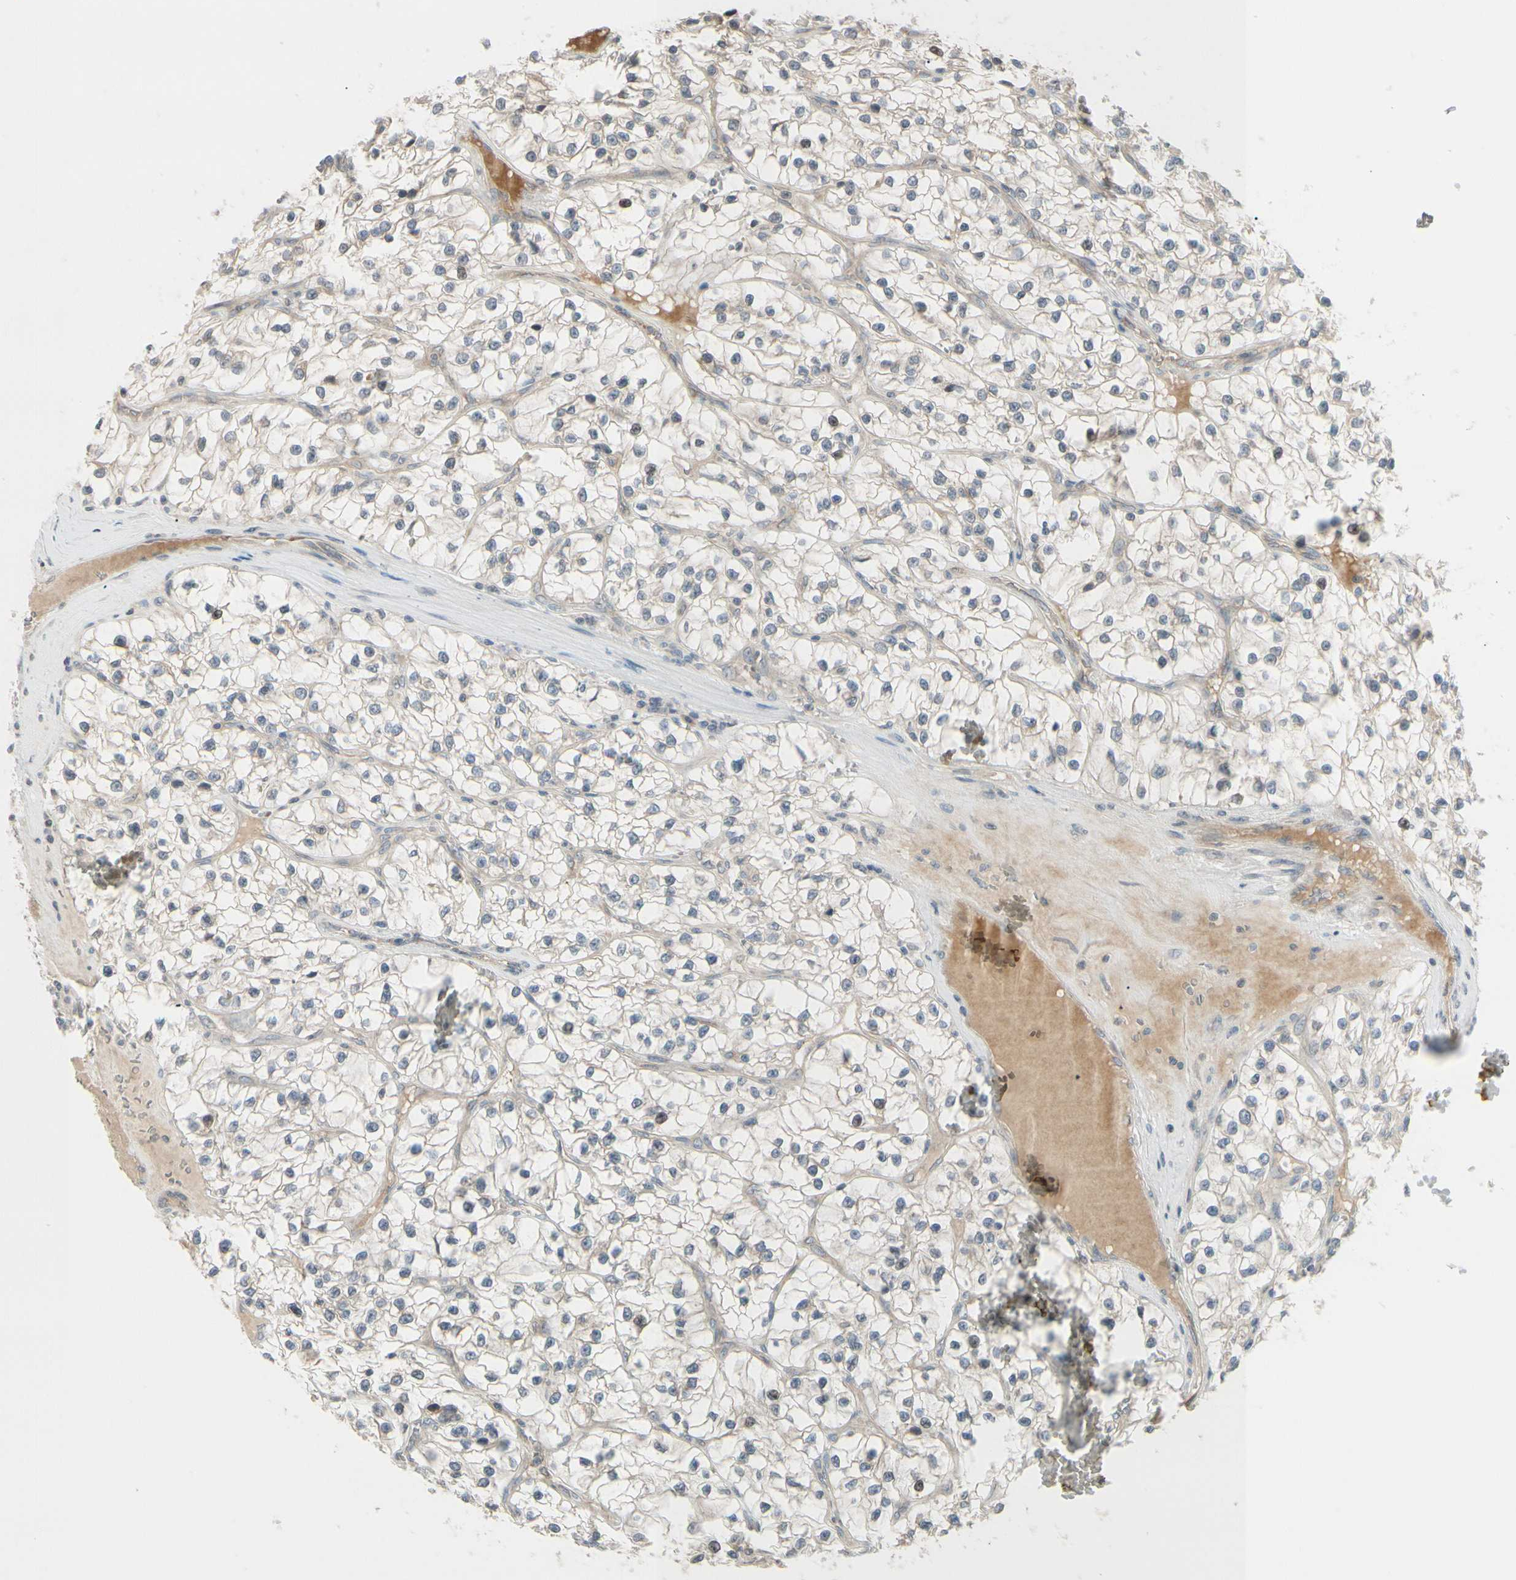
{"staining": {"intensity": "weak", "quantity": "25%-75%", "location": "cytoplasmic/membranous"}, "tissue": "renal cancer", "cell_type": "Tumor cells", "image_type": "cancer", "snomed": [{"axis": "morphology", "description": "Adenocarcinoma, NOS"}, {"axis": "topography", "description": "Kidney"}], "caption": "This is an image of immunohistochemistry staining of adenocarcinoma (renal), which shows weak staining in the cytoplasmic/membranous of tumor cells.", "gene": "FGF10", "patient": {"sex": "female", "age": 57}}